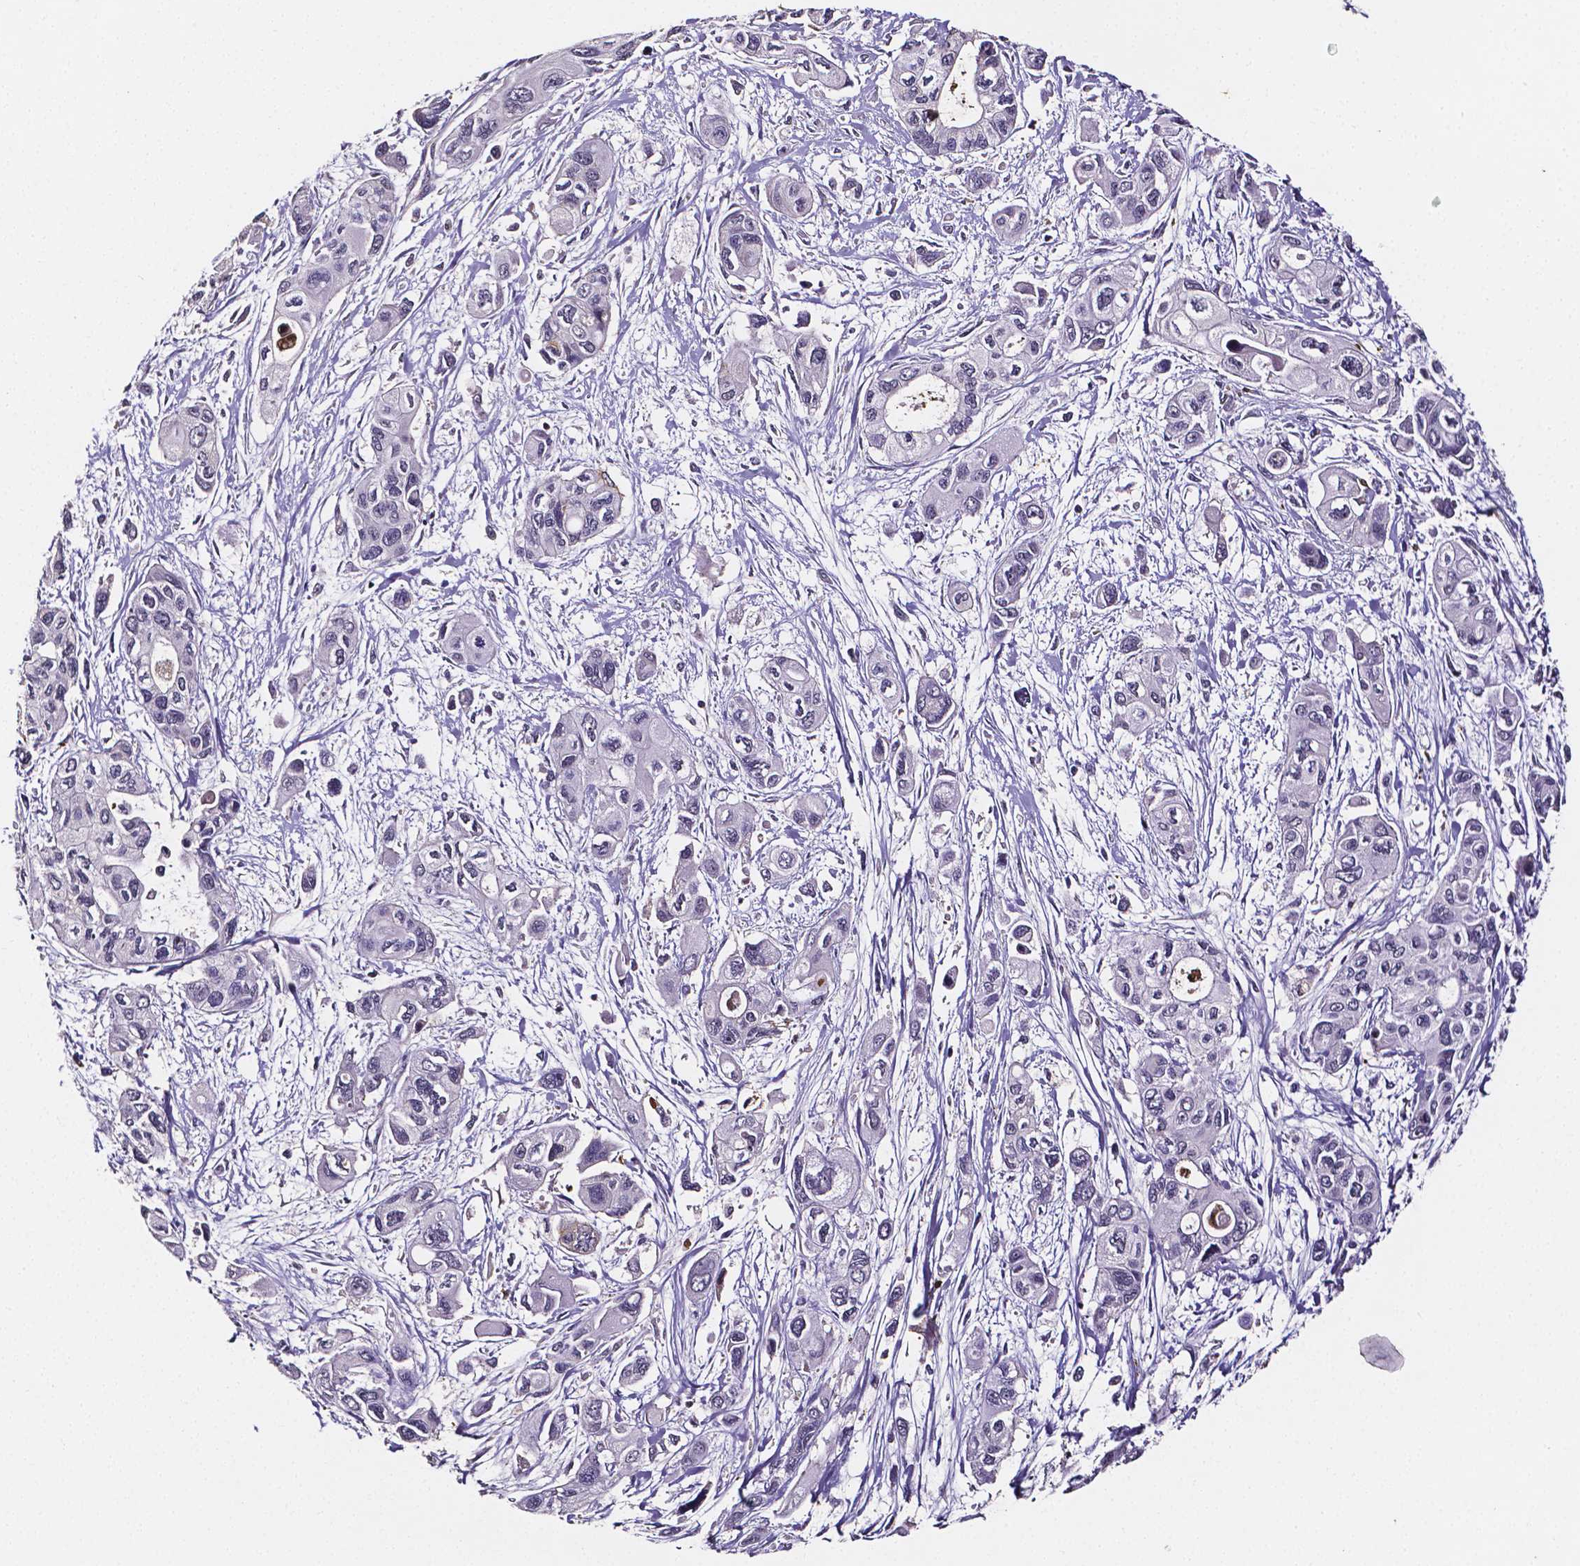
{"staining": {"intensity": "negative", "quantity": "none", "location": "none"}, "tissue": "pancreatic cancer", "cell_type": "Tumor cells", "image_type": "cancer", "snomed": [{"axis": "morphology", "description": "Adenocarcinoma, NOS"}, {"axis": "topography", "description": "Pancreas"}], "caption": "This image is of pancreatic adenocarcinoma stained with immunohistochemistry to label a protein in brown with the nuclei are counter-stained blue. There is no staining in tumor cells.", "gene": "NRGN", "patient": {"sex": "female", "age": 47}}